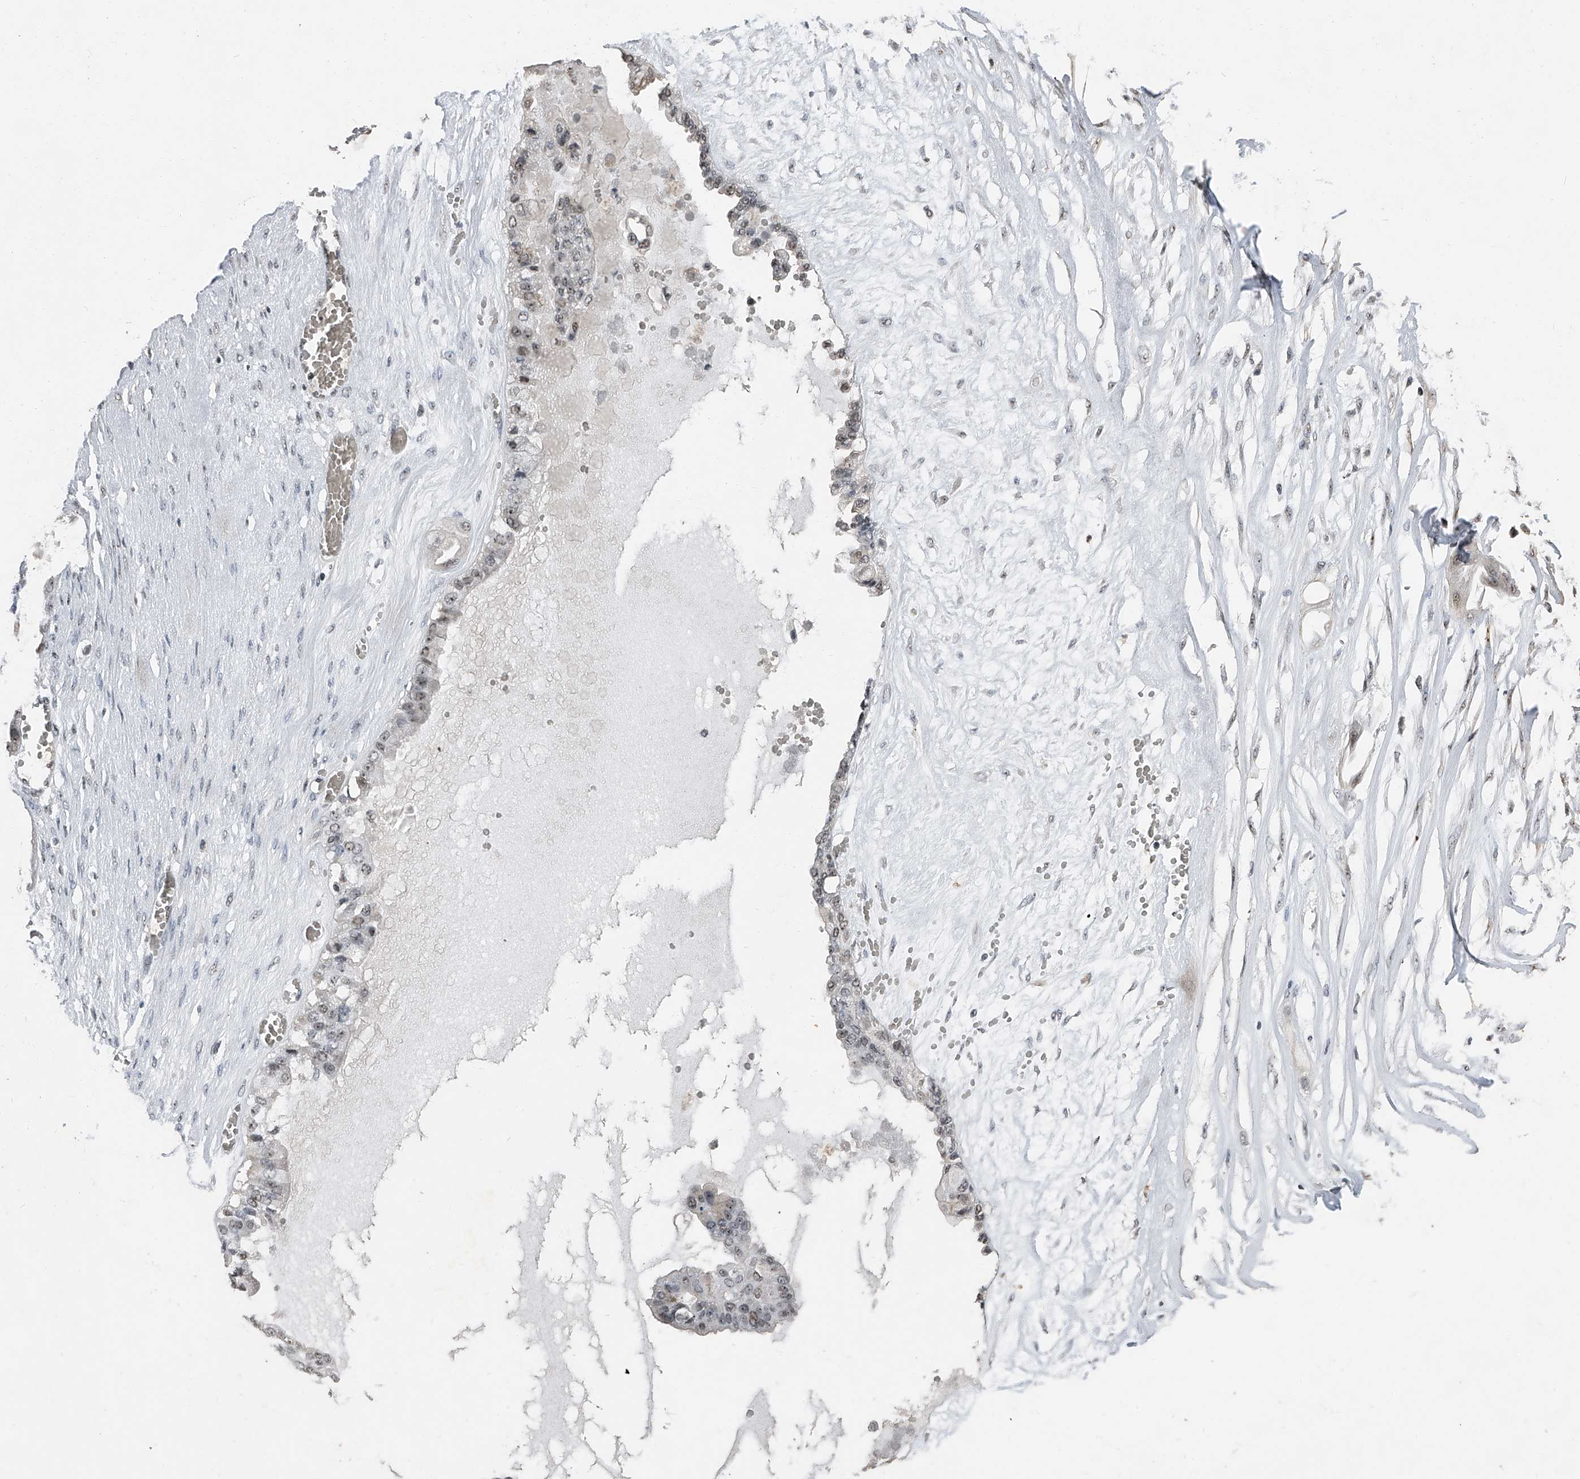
{"staining": {"intensity": "weak", "quantity": ">75%", "location": "nuclear"}, "tissue": "ovarian cancer", "cell_type": "Tumor cells", "image_type": "cancer", "snomed": [{"axis": "morphology", "description": "Carcinoma, NOS"}, {"axis": "morphology", "description": "Carcinoma, endometroid"}, {"axis": "topography", "description": "Ovary"}], "caption": "About >75% of tumor cells in human ovarian cancer (carcinoma) display weak nuclear protein positivity as visualized by brown immunohistochemical staining.", "gene": "TCOF1", "patient": {"sex": "female", "age": 50}}